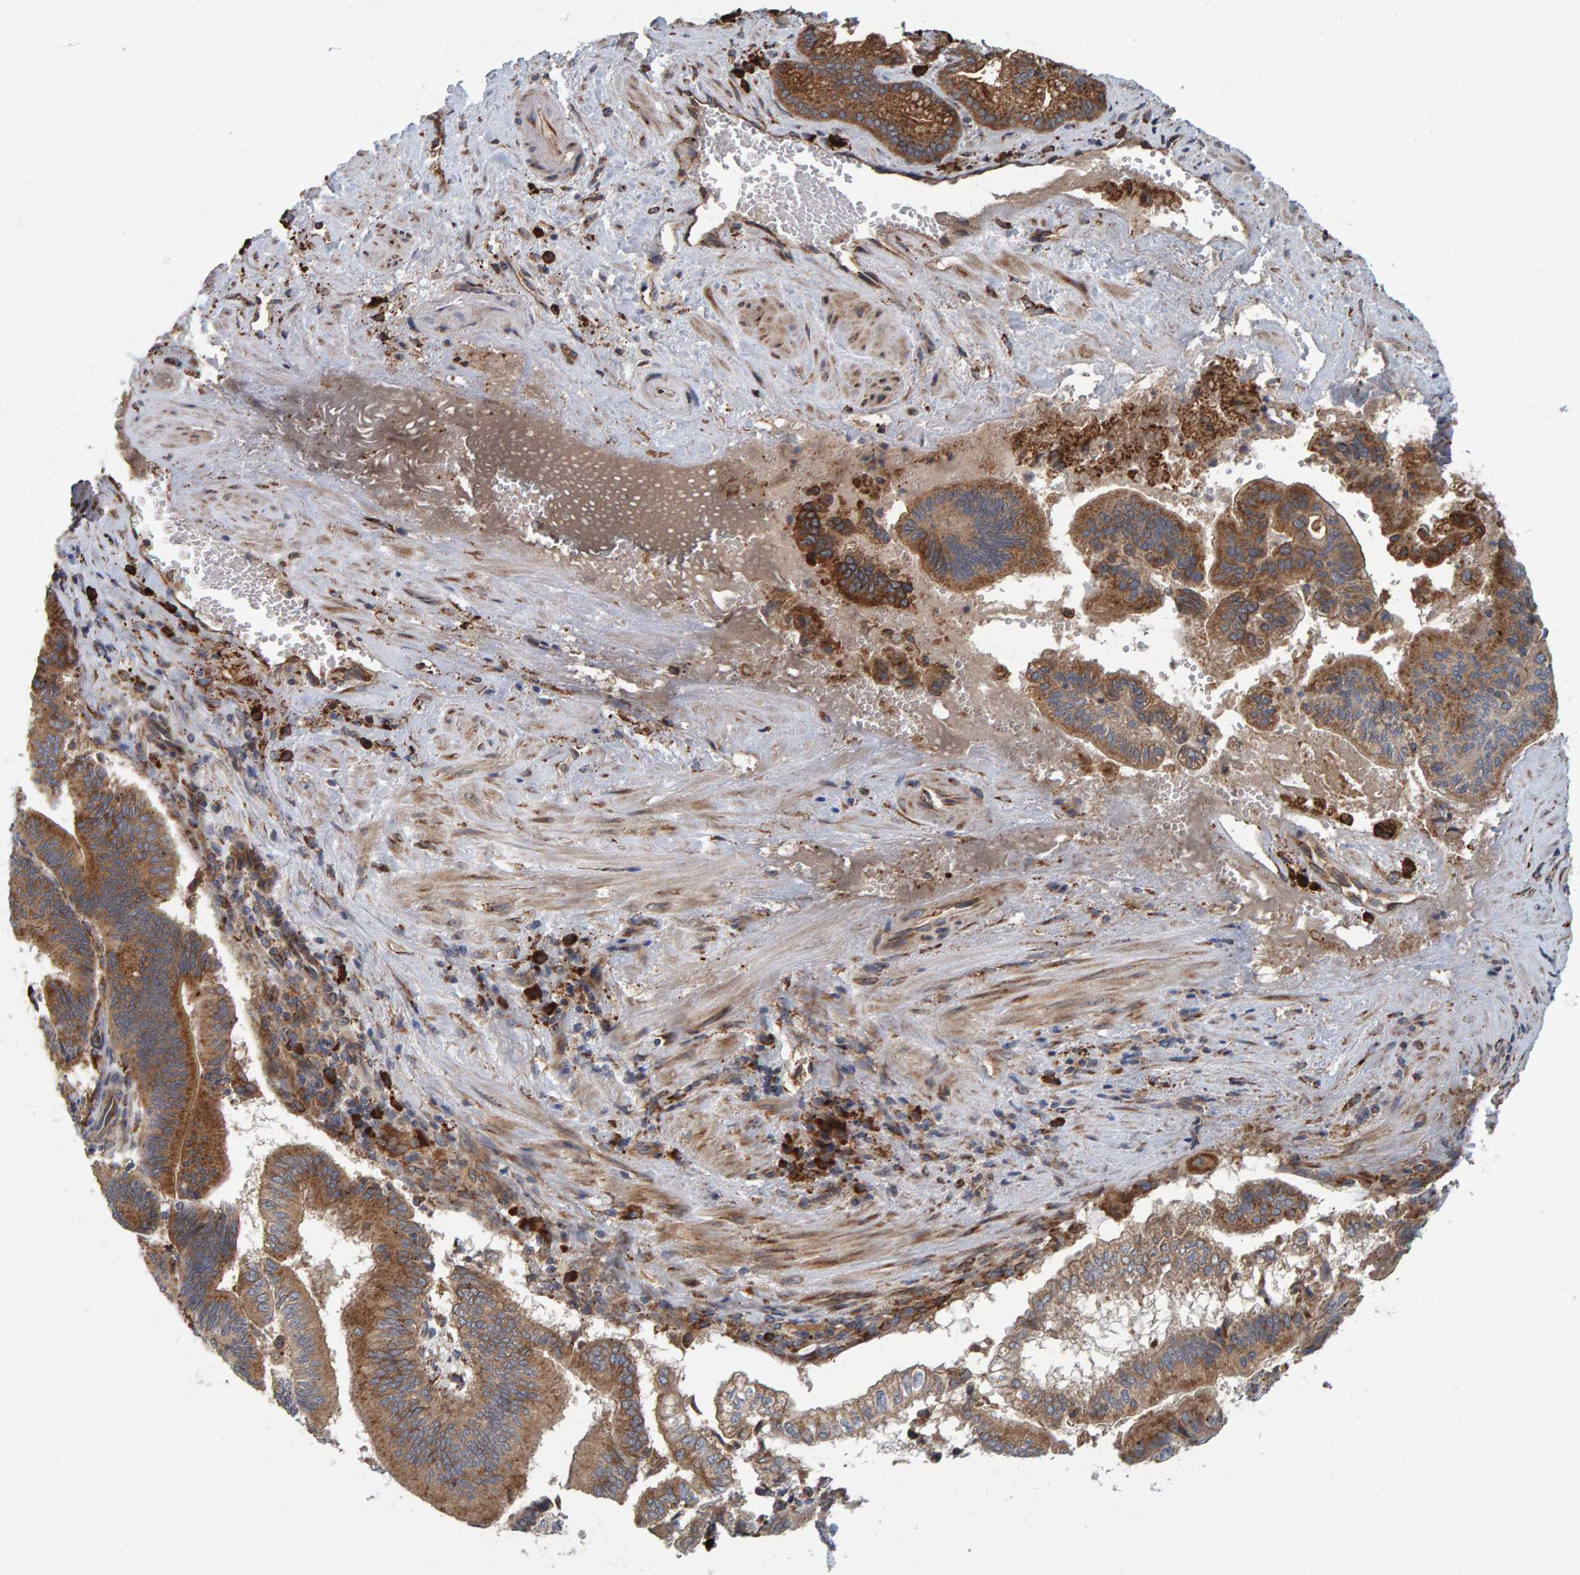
{"staining": {"intensity": "moderate", "quantity": ">75%", "location": "cytoplasmic/membranous"}, "tissue": "pancreatic cancer", "cell_type": "Tumor cells", "image_type": "cancer", "snomed": [{"axis": "morphology", "description": "Adenocarcinoma, NOS"}, {"axis": "topography", "description": "Pancreas"}], "caption": "The photomicrograph demonstrates a brown stain indicating the presence of a protein in the cytoplasmic/membranous of tumor cells in pancreatic cancer. Nuclei are stained in blue.", "gene": "BAIAP2", "patient": {"sex": "male", "age": 82}}